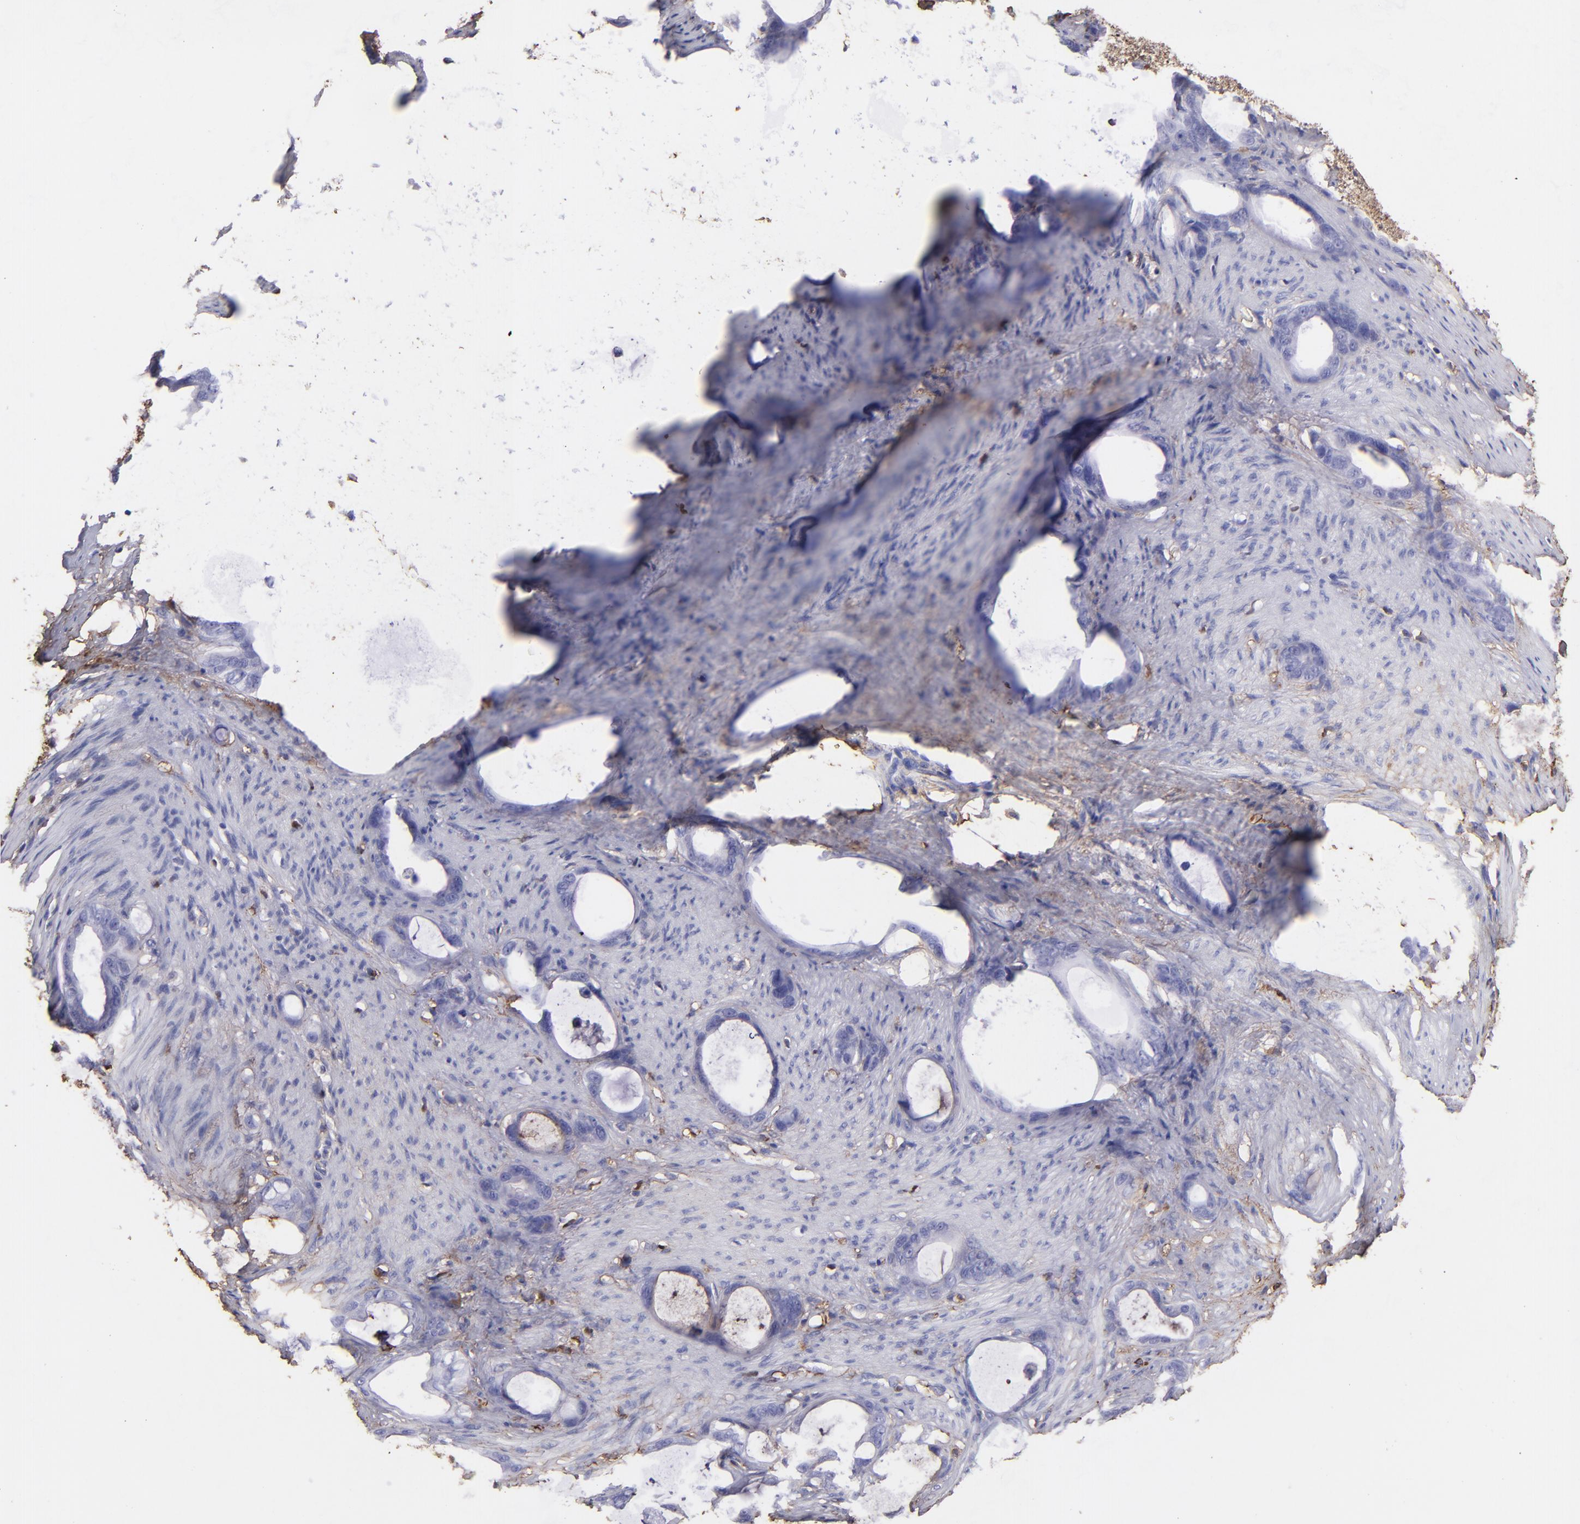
{"staining": {"intensity": "negative", "quantity": "none", "location": "none"}, "tissue": "stomach cancer", "cell_type": "Tumor cells", "image_type": "cancer", "snomed": [{"axis": "morphology", "description": "Adenocarcinoma, NOS"}, {"axis": "topography", "description": "Stomach"}], "caption": "DAB immunohistochemical staining of human stomach adenocarcinoma shows no significant positivity in tumor cells. (DAB IHC visualized using brightfield microscopy, high magnification).", "gene": "FGB", "patient": {"sex": "female", "age": 75}}